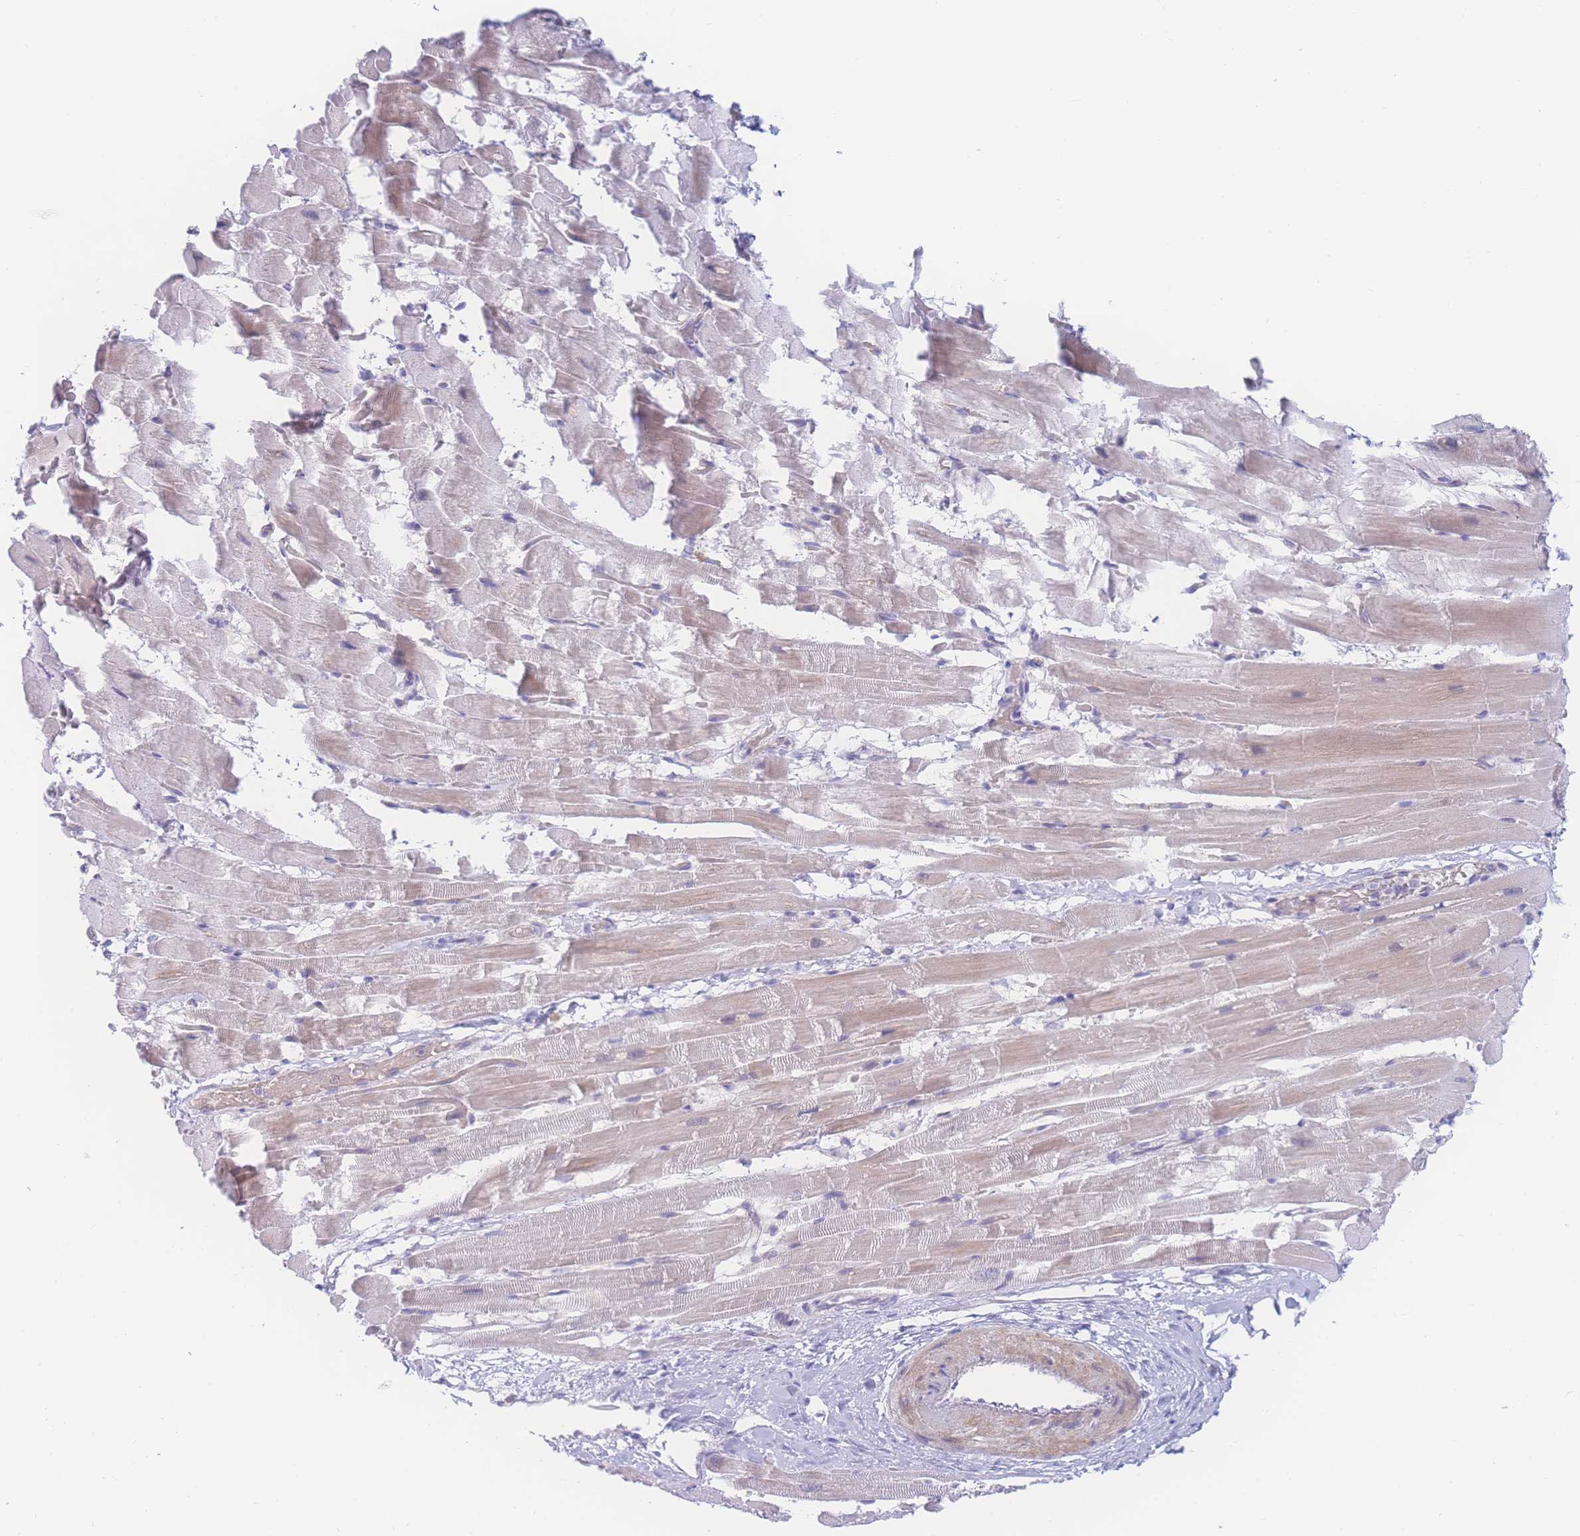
{"staining": {"intensity": "weak", "quantity": "25%-75%", "location": "cytoplasmic/membranous"}, "tissue": "heart muscle", "cell_type": "Cardiomyocytes", "image_type": "normal", "snomed": [{"axis": "morphology", "description": "Normal tissue, NOS"}, {"axis": "topography", "description": "Heart"}], "caption": "Heart muscle stained with DAB (3,3'-diaminobenzidine) IHC demonstrates low levels of weak cytoplasmic/membranous staining in about 25%-75% of cardiomyocytes. (Stains: DAB (3,3'-diaminobenzidine) in brown, nuclei in blue, Microscopy: brightfield microscopy at high magnification).", "gene": "PRSS22", "patient": {"sex": "male", "age": 37}}